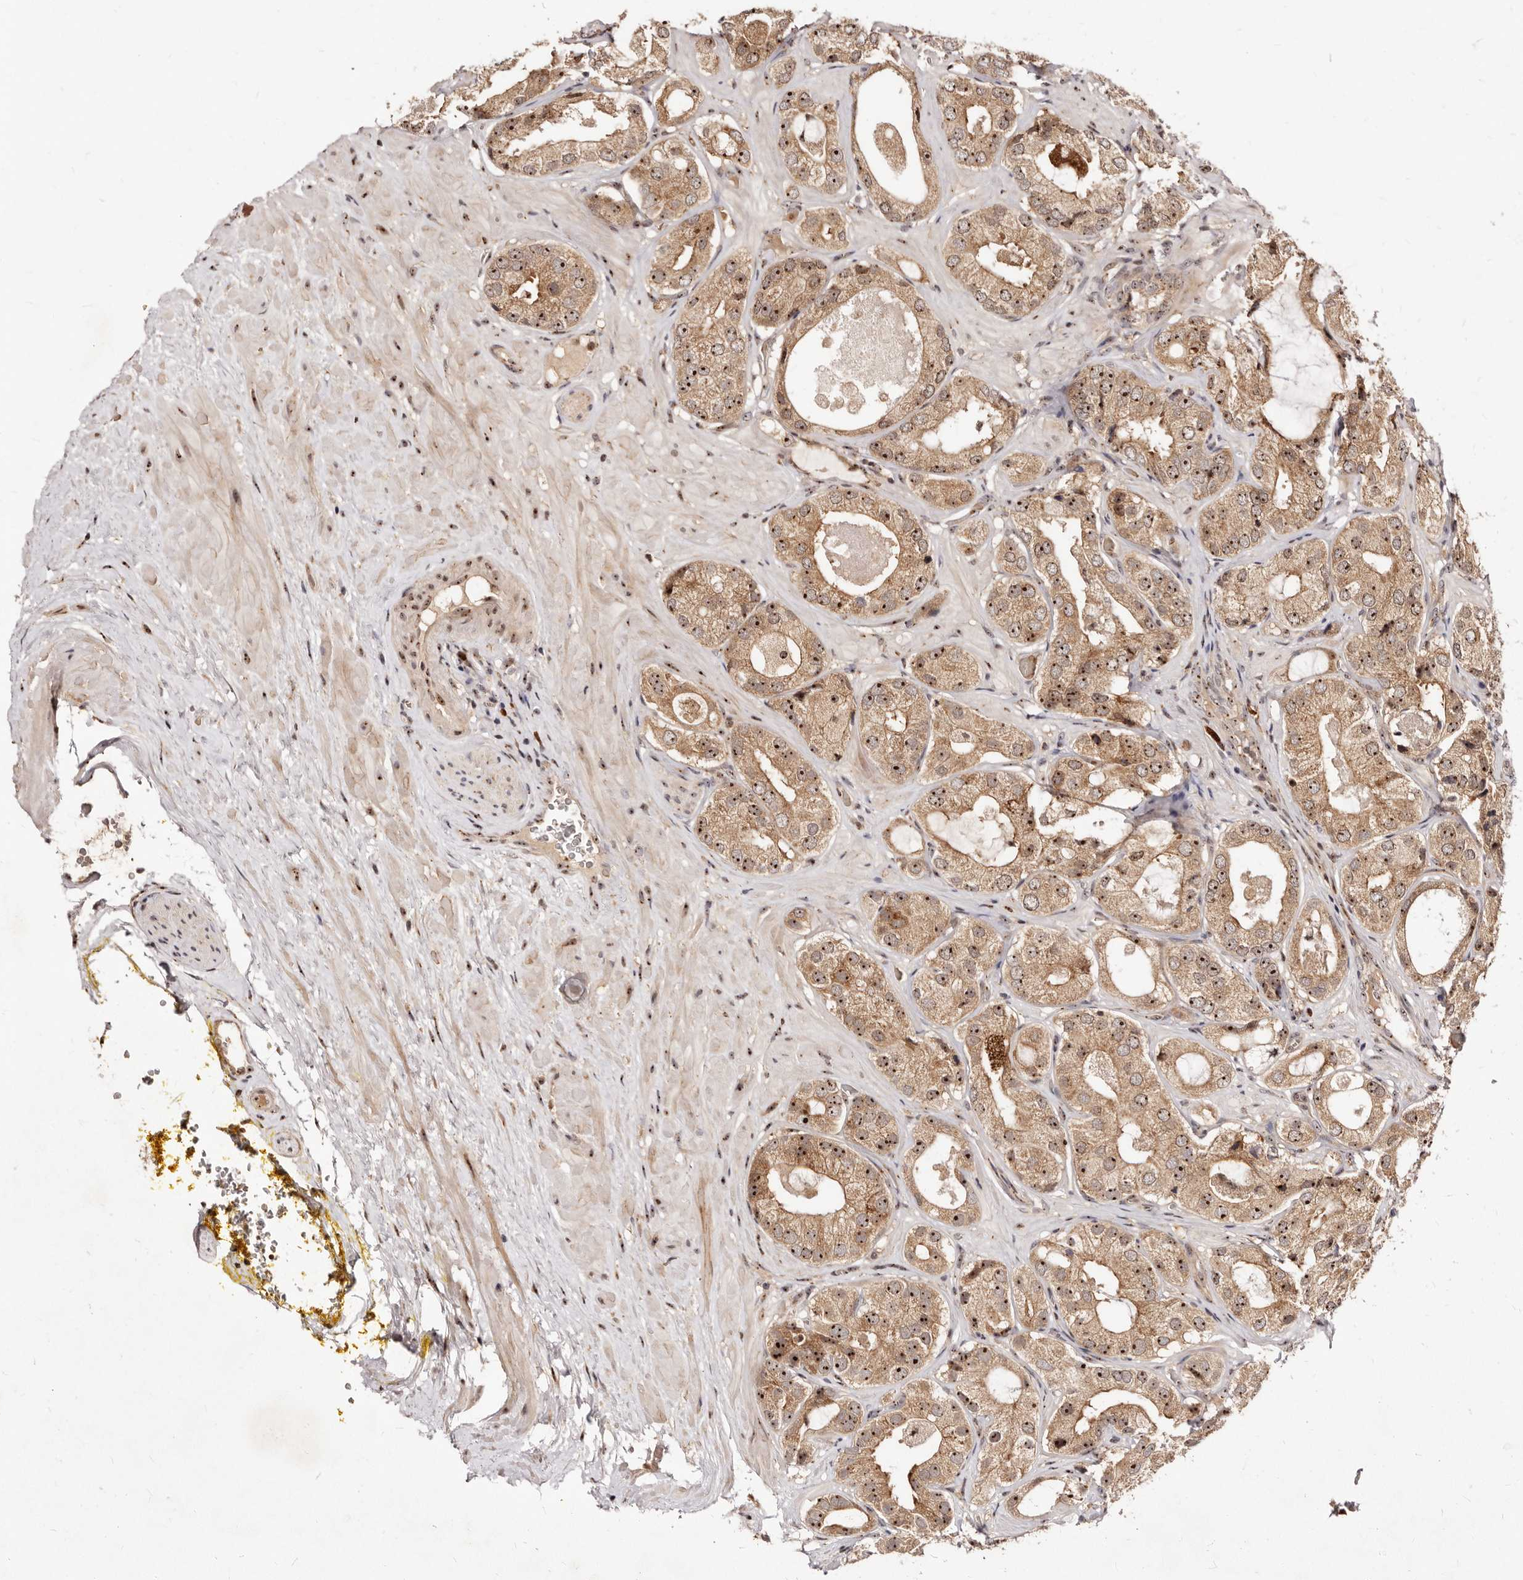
{"staining": {"intensity": "strong", "quantity": ">75%", "location": "cytoplasmic/membranous,nuclear"}, "tissue": "prostate cancer", "cell_type": "Tumor cells", "image_type": "cancer", "snomed": [{"axis": "morphology", "description": "Adenocarcinoma, High grade"}, {"axis": "topography", "description": "Prostate"}], "caption": "Prostate cancer stained with a brown dye displays strong cytoplasmic/membranous and nuclear positive expression in about >75% of tumor cells.", "gene": "APOL6", "patient": {"sex": "male", "age": 59}}